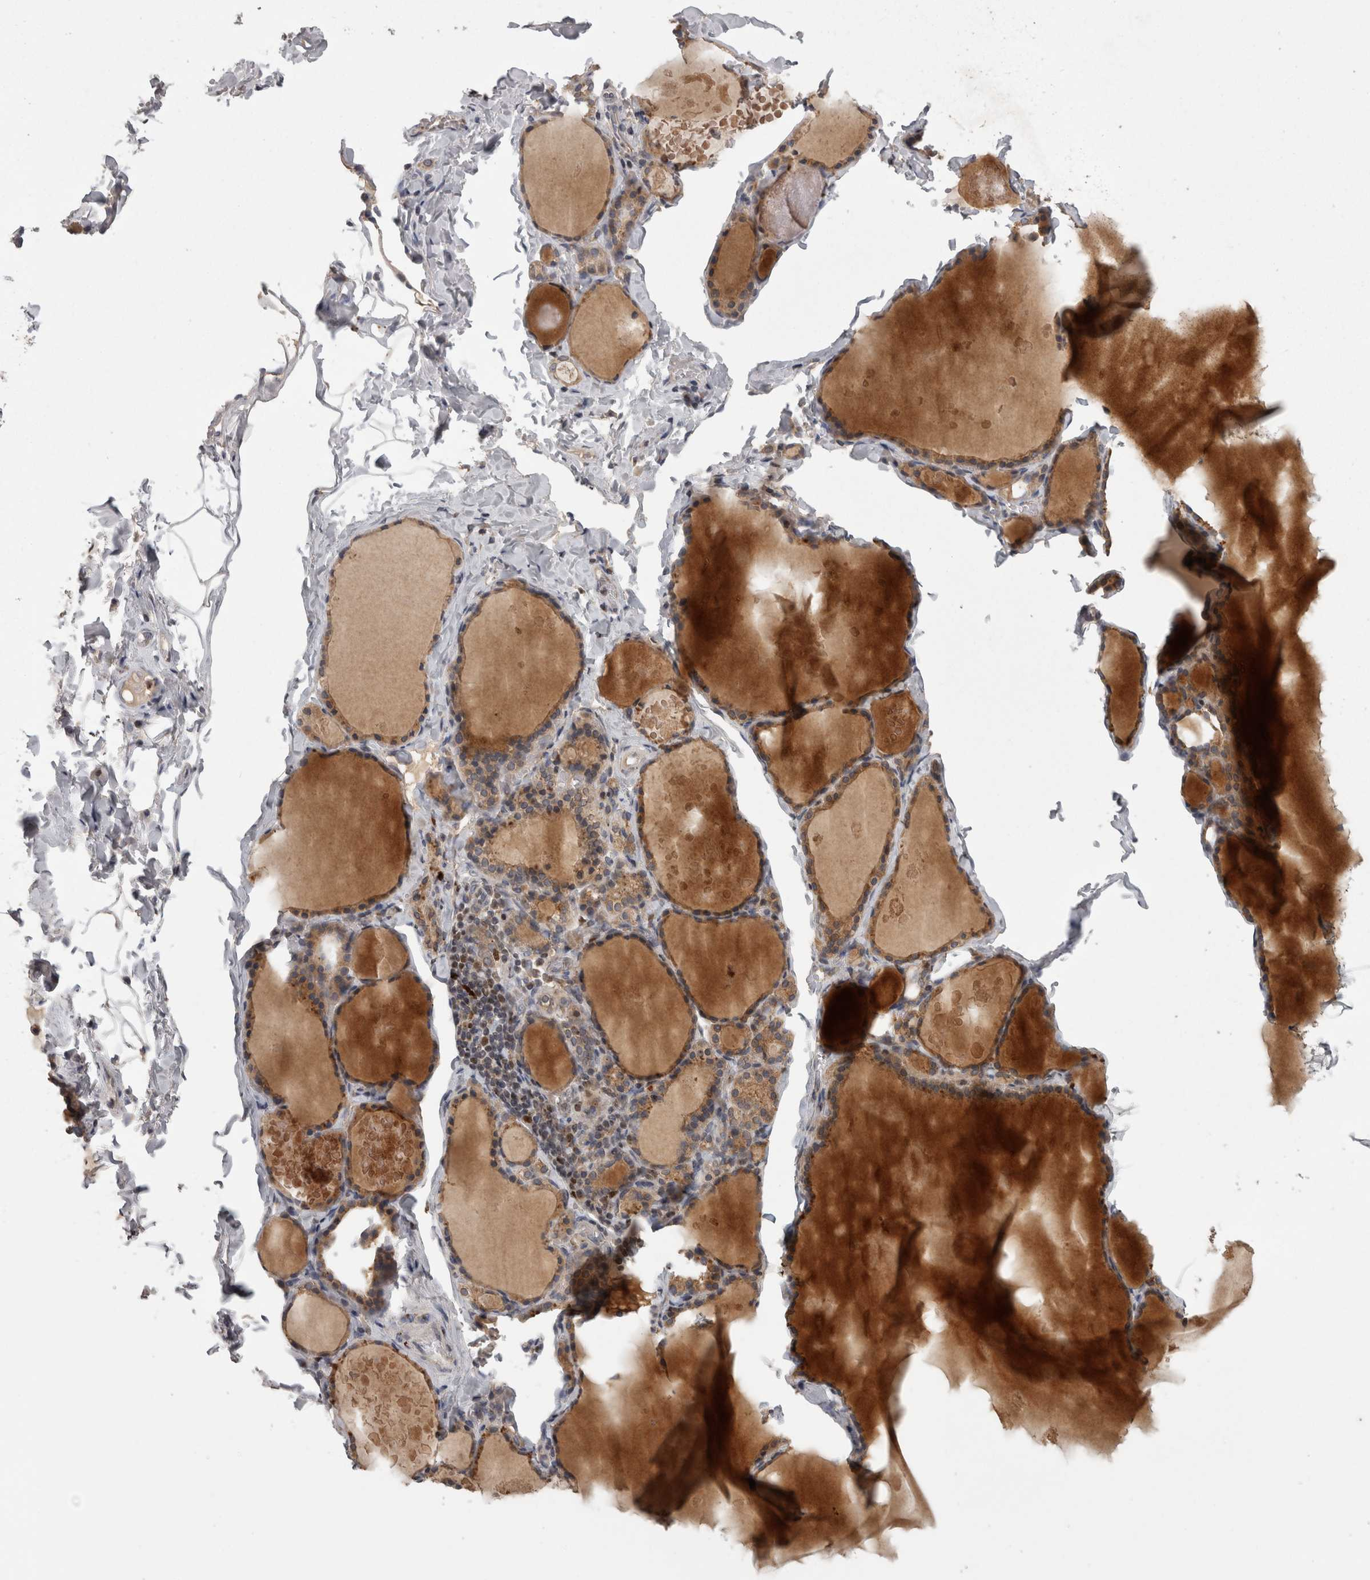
{"staining": {"intensity": "moderate", "quantity": ">75%", "location": "cytoplasmic/membranous"}, "tissue": "thyroid gland", "cell_type": "Glandular cells", "image_type": "normal", "snomed": [{"axis": "morphology", "description": "Normal tissue, NOS"}, {"axis": "topography", "description": "Thyroid gland"}], "caption": "Glandular cells reveal medium levels of moderate cytoplasmic/membranous expression in about >75% of cells in unremarkable human thyroid gland.", "gene": "PCM1", "patient": {"sex": "male", "age": 56}}